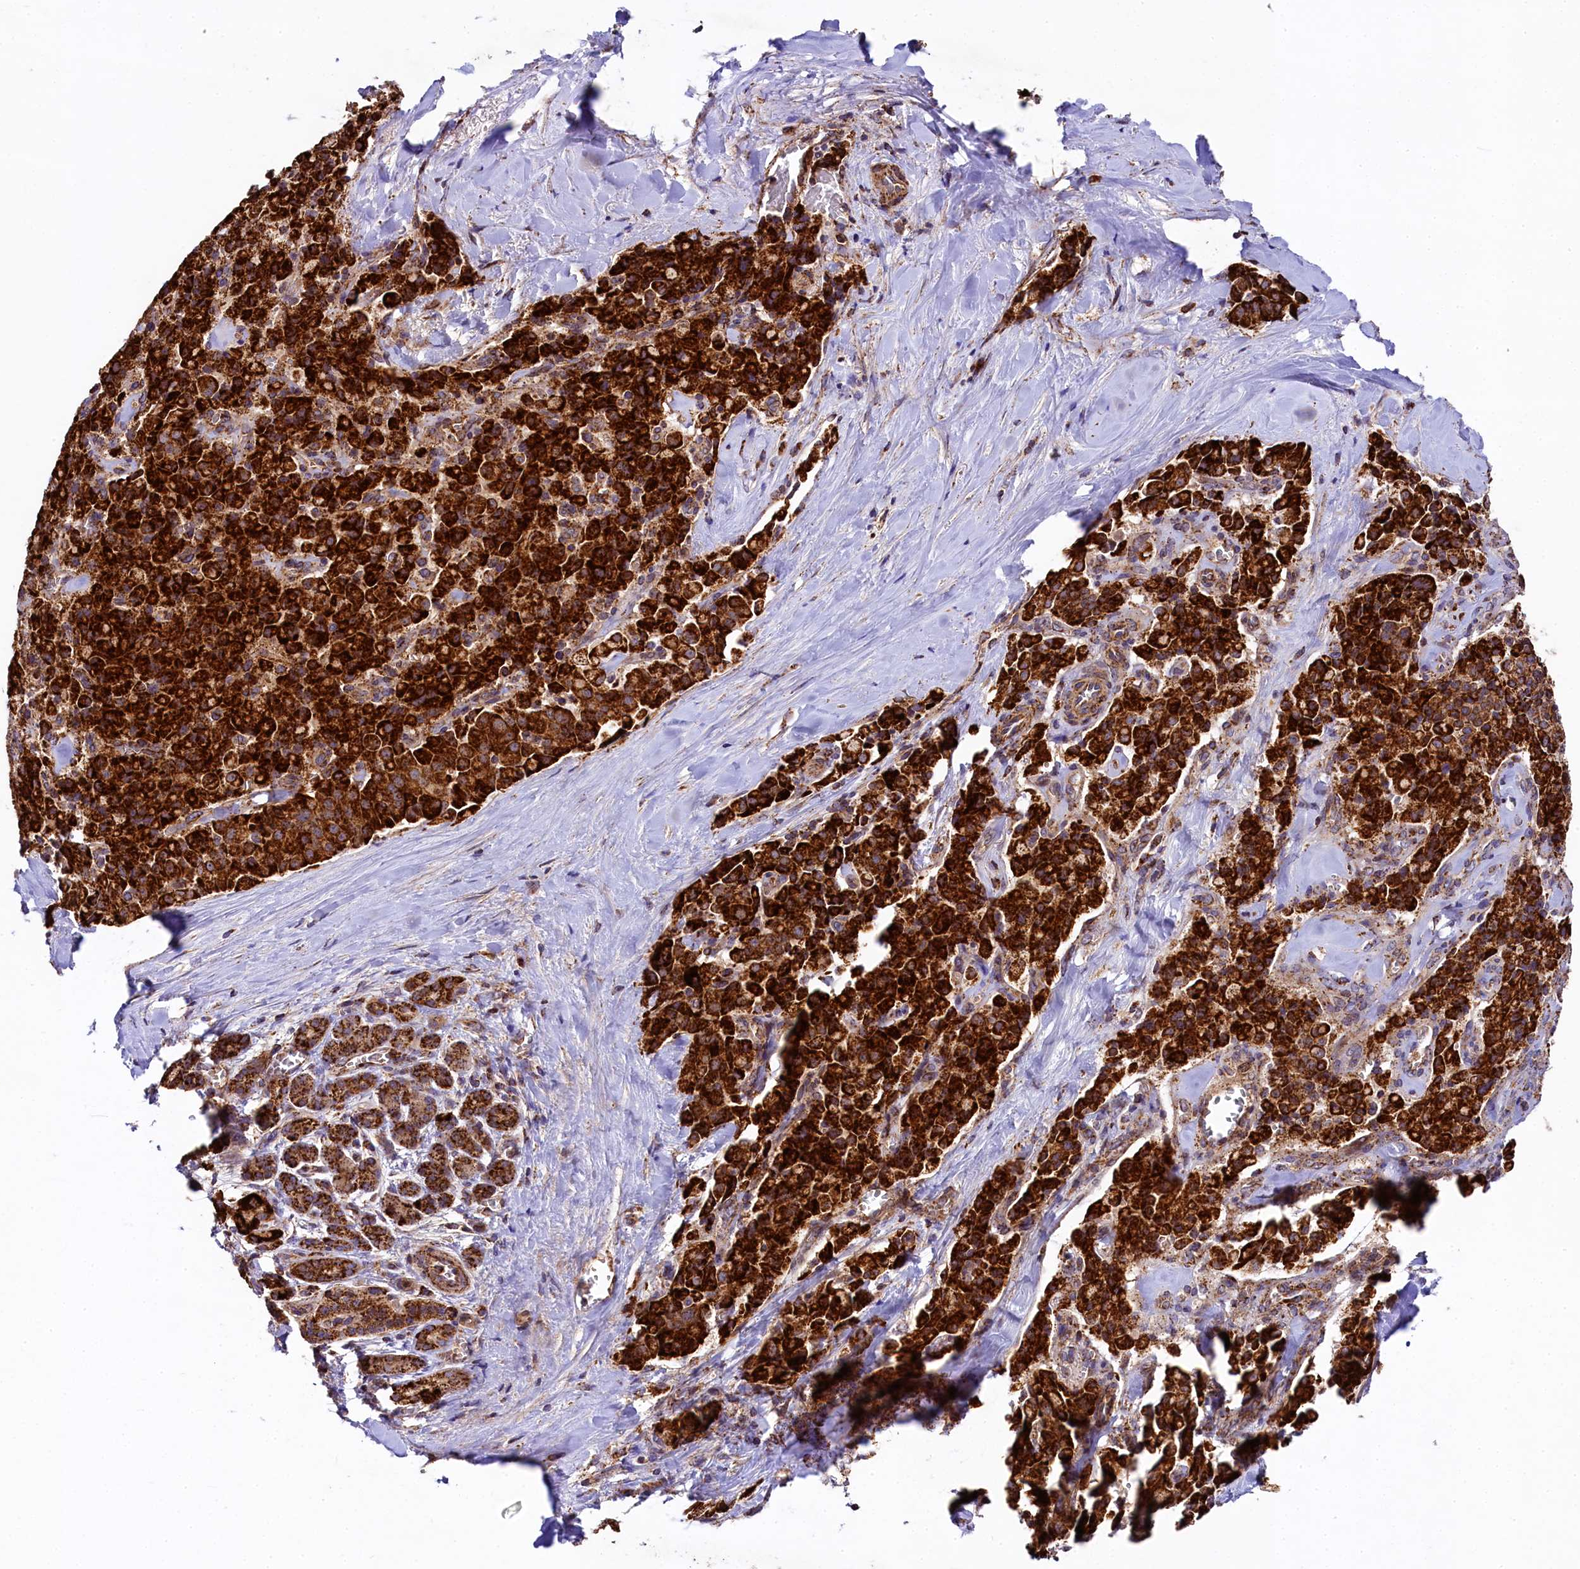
{"staining": {"intensity": "strong", "quantity": ">75%", "location": "cytoplasmic/membranous"}, "tissue": "pancreatic cancer", "cell_type": "Tumor cells", "image_type": "cancer", "snomed": [{"axis": "morphology", "description": "Adenocarcinoma, NOS"}, {"axis": "topography", "description": "Pancreas"}], "caption": "High-magnification brightfield microscopy of pancreatic cancer (adenocarcinoma) stained with DAB (3,3'-diaminobenzidine) (brown) and counterstained with hematoxylin (blue). tumor cells exhibit strong cytoplasmic/membranous staining is present in approximately>75% of cells.", "gene": "CLYBL", "patient": {"sex": "male", "age": 65}}